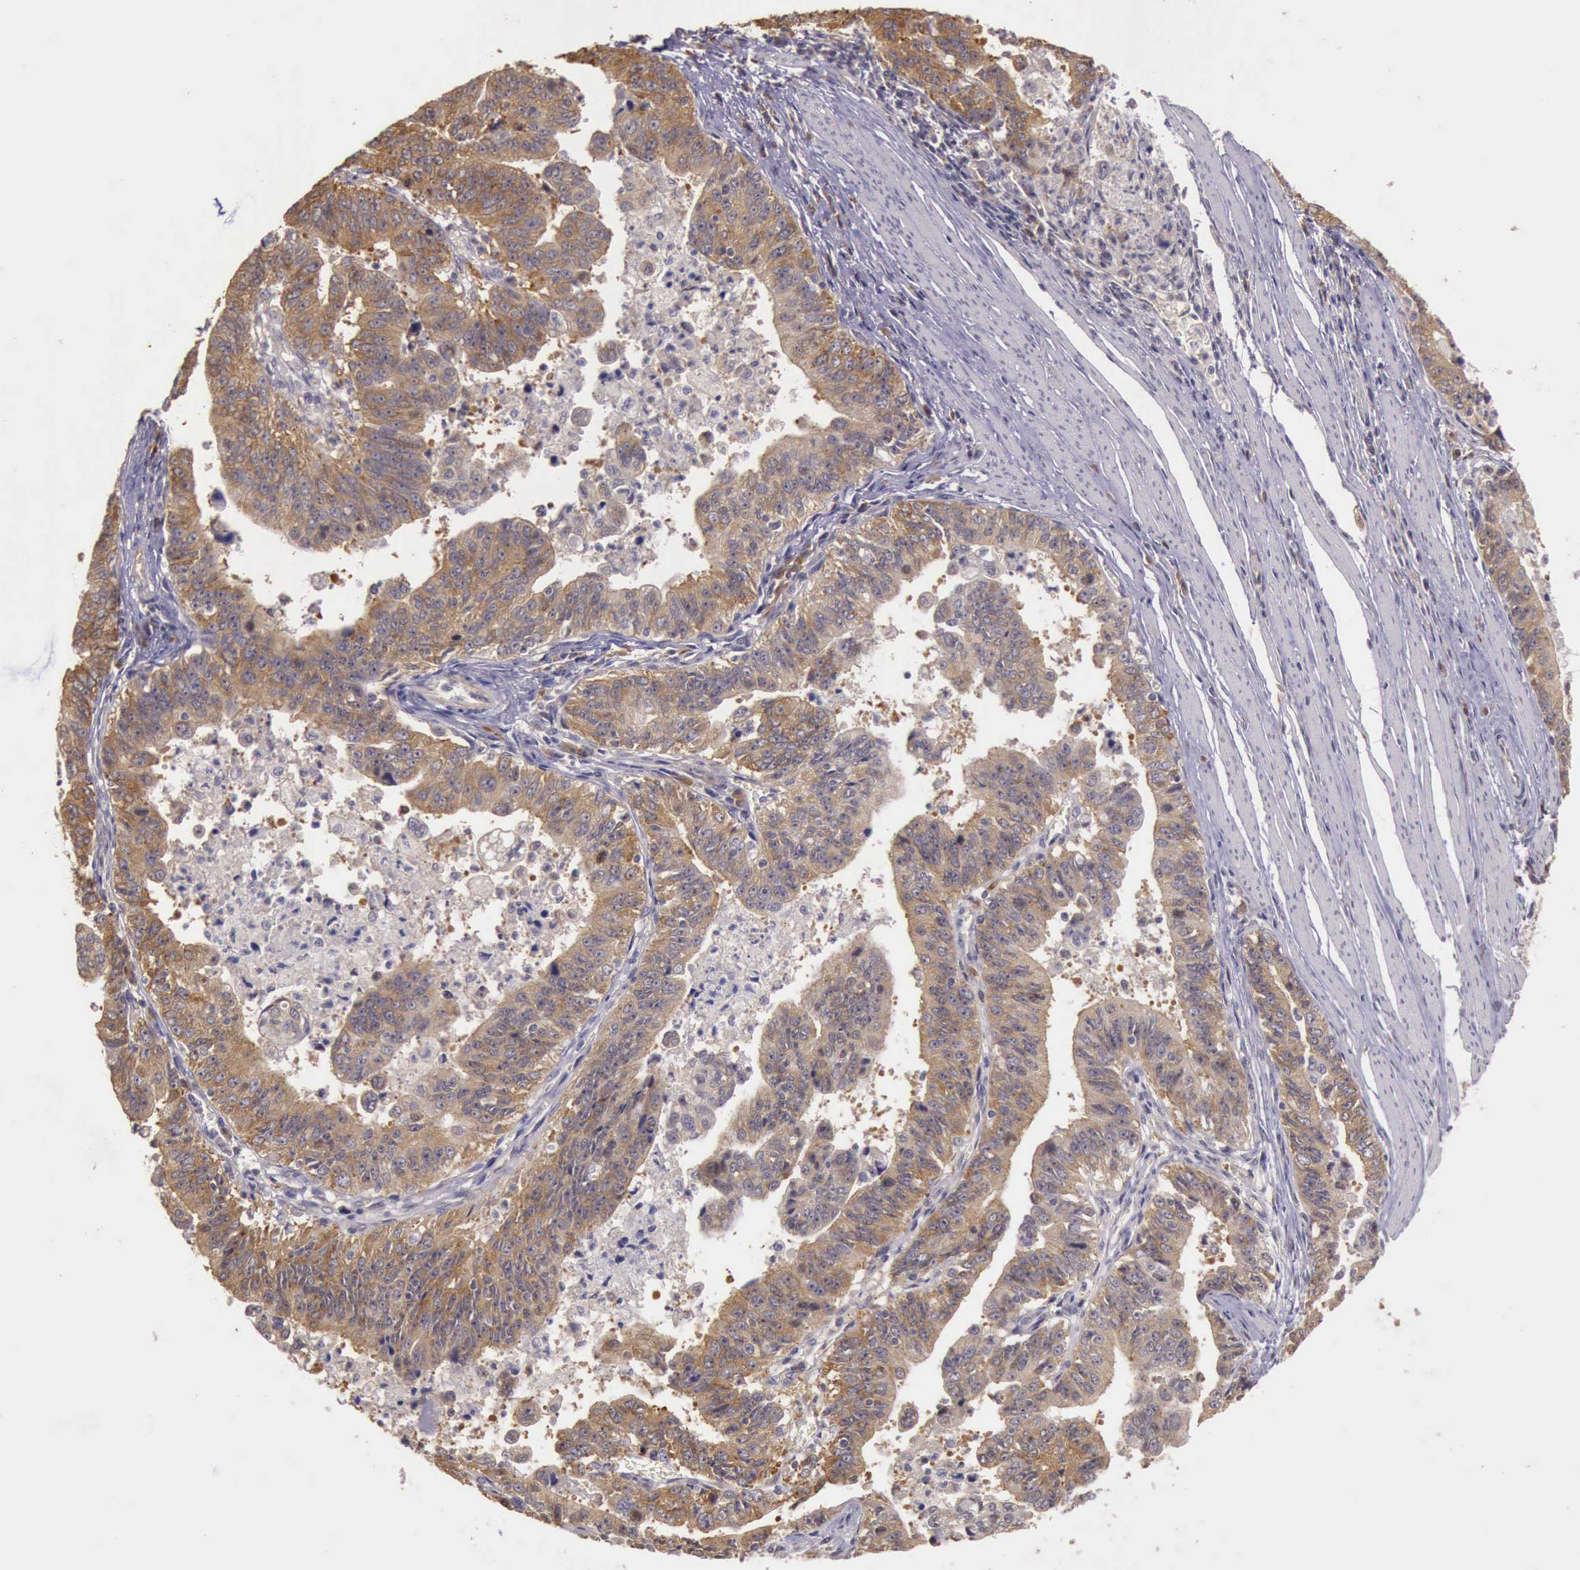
{"staining": {"intensity": "strong", "quantity": ">75%", "location": "cytoplasmic/membranous"}, "tissue": "stomach cancer", "cell_type": "Tumor cells", "image_type": "cancer", "snomed": [{"axis": "morphology", "description": "Adenocarcinoma, NOS"}, {"axis": "topography", "description": "Stomach, upper"}], "caption": "This photomicrograph displays stomach cancer stained with immunohistochemistry (IHC) to label a protein in brown. The cytoplasmic/membranous of tumor cells show strong positivity for the protein. Nuclei are counter-stained blue.", "gene": "EIF5", "patient": {"sex": "female", "age": 50}}